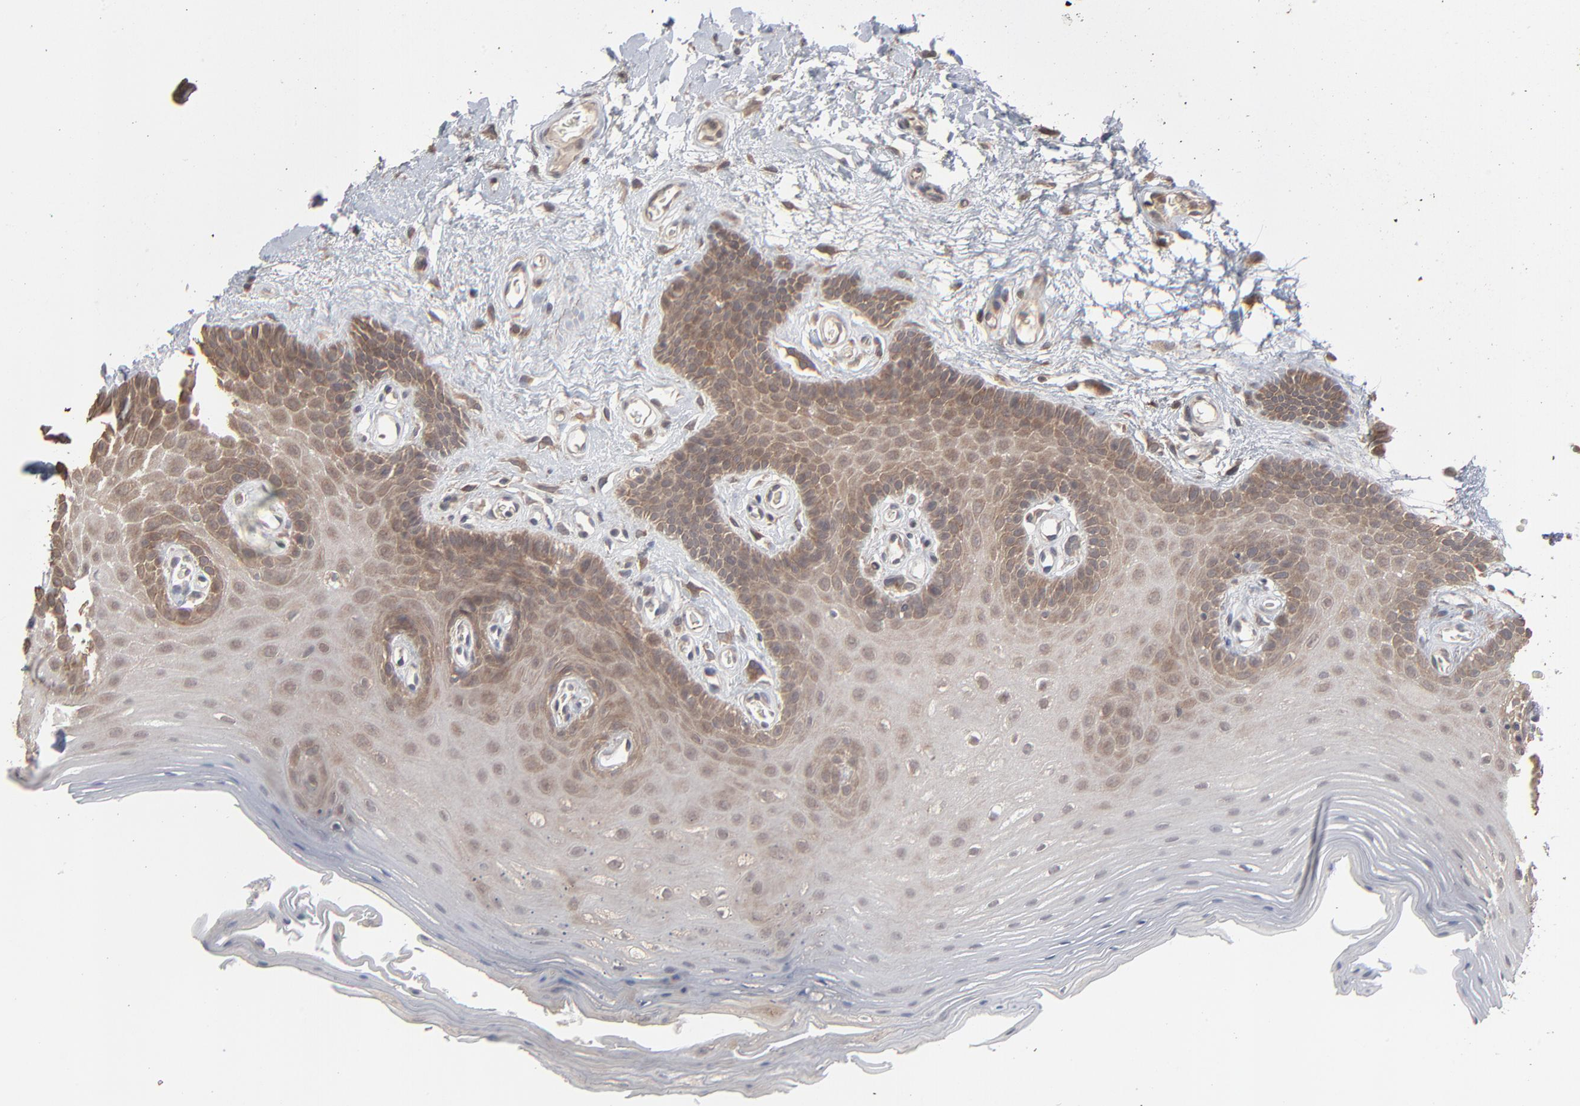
{"staining": {"intensity": "moderate", "quantity": ">75%", "location": "cytoplasmic/membranous,nuclear"}, "tissue": "oral mucosa", "cell_type": "Squamous epithelial cells", "image_type": "normal", "snomed": [{"axis": "morphology", "description": "Normal tissue, NOS"}, {"axis": "morphology", "description": "Squamous cell carcinoma, NOS"}, {"axis": "topography", "description": "Skeletal muscle"}, {"axis": "topography", "description": "Oral tissue"}, {"axis": "topography", "description": "Head-Neck"}], "caption": "The immunohistochemical stain labels moderate cytoplasmic/membranous,nuclear staining in squamous epithelial cells of benign oral mucosa.", "gene": "SCFD1", "patient": {"sex": "male", "age": 71}}